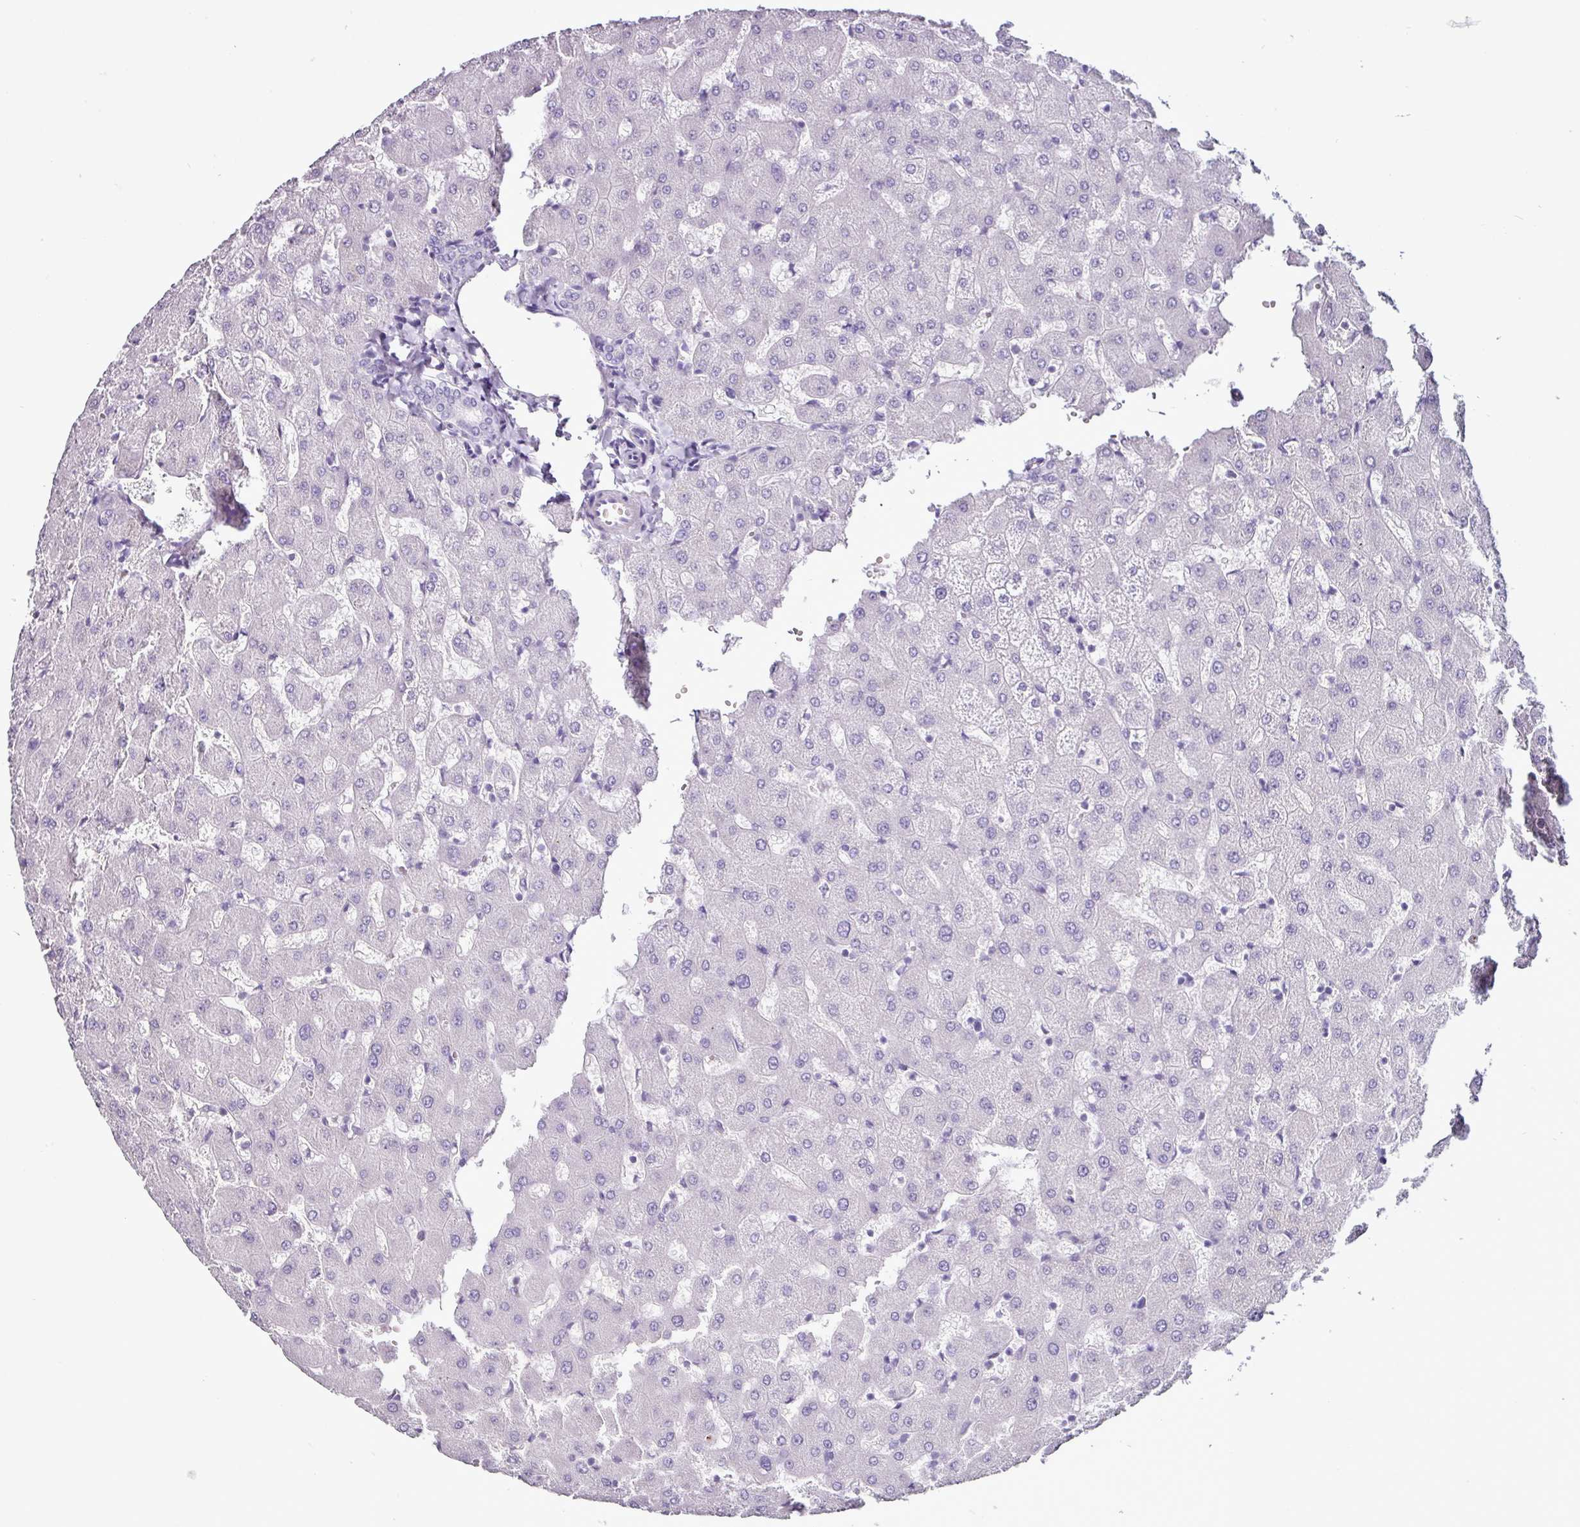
{"staining": {"intensity": "negative", "quantity": "none", "location": "none"}, "tissue": "liver", "cell_type": "Cholangiocytes", "image_type": "normal", "snomed": [{"axis": "morphology", "description": "Normal tissue, NOS"}, {"axis": "topography", "description": "Liver"}], "caption": "The histopathology image shows no staining of cholangiocytes in unremarkable liver. (DAB immunohistochemistry with hematoxylin counter stain).", "gene": "GLP2R", "patient": {"sex": "female", "age": 63}}